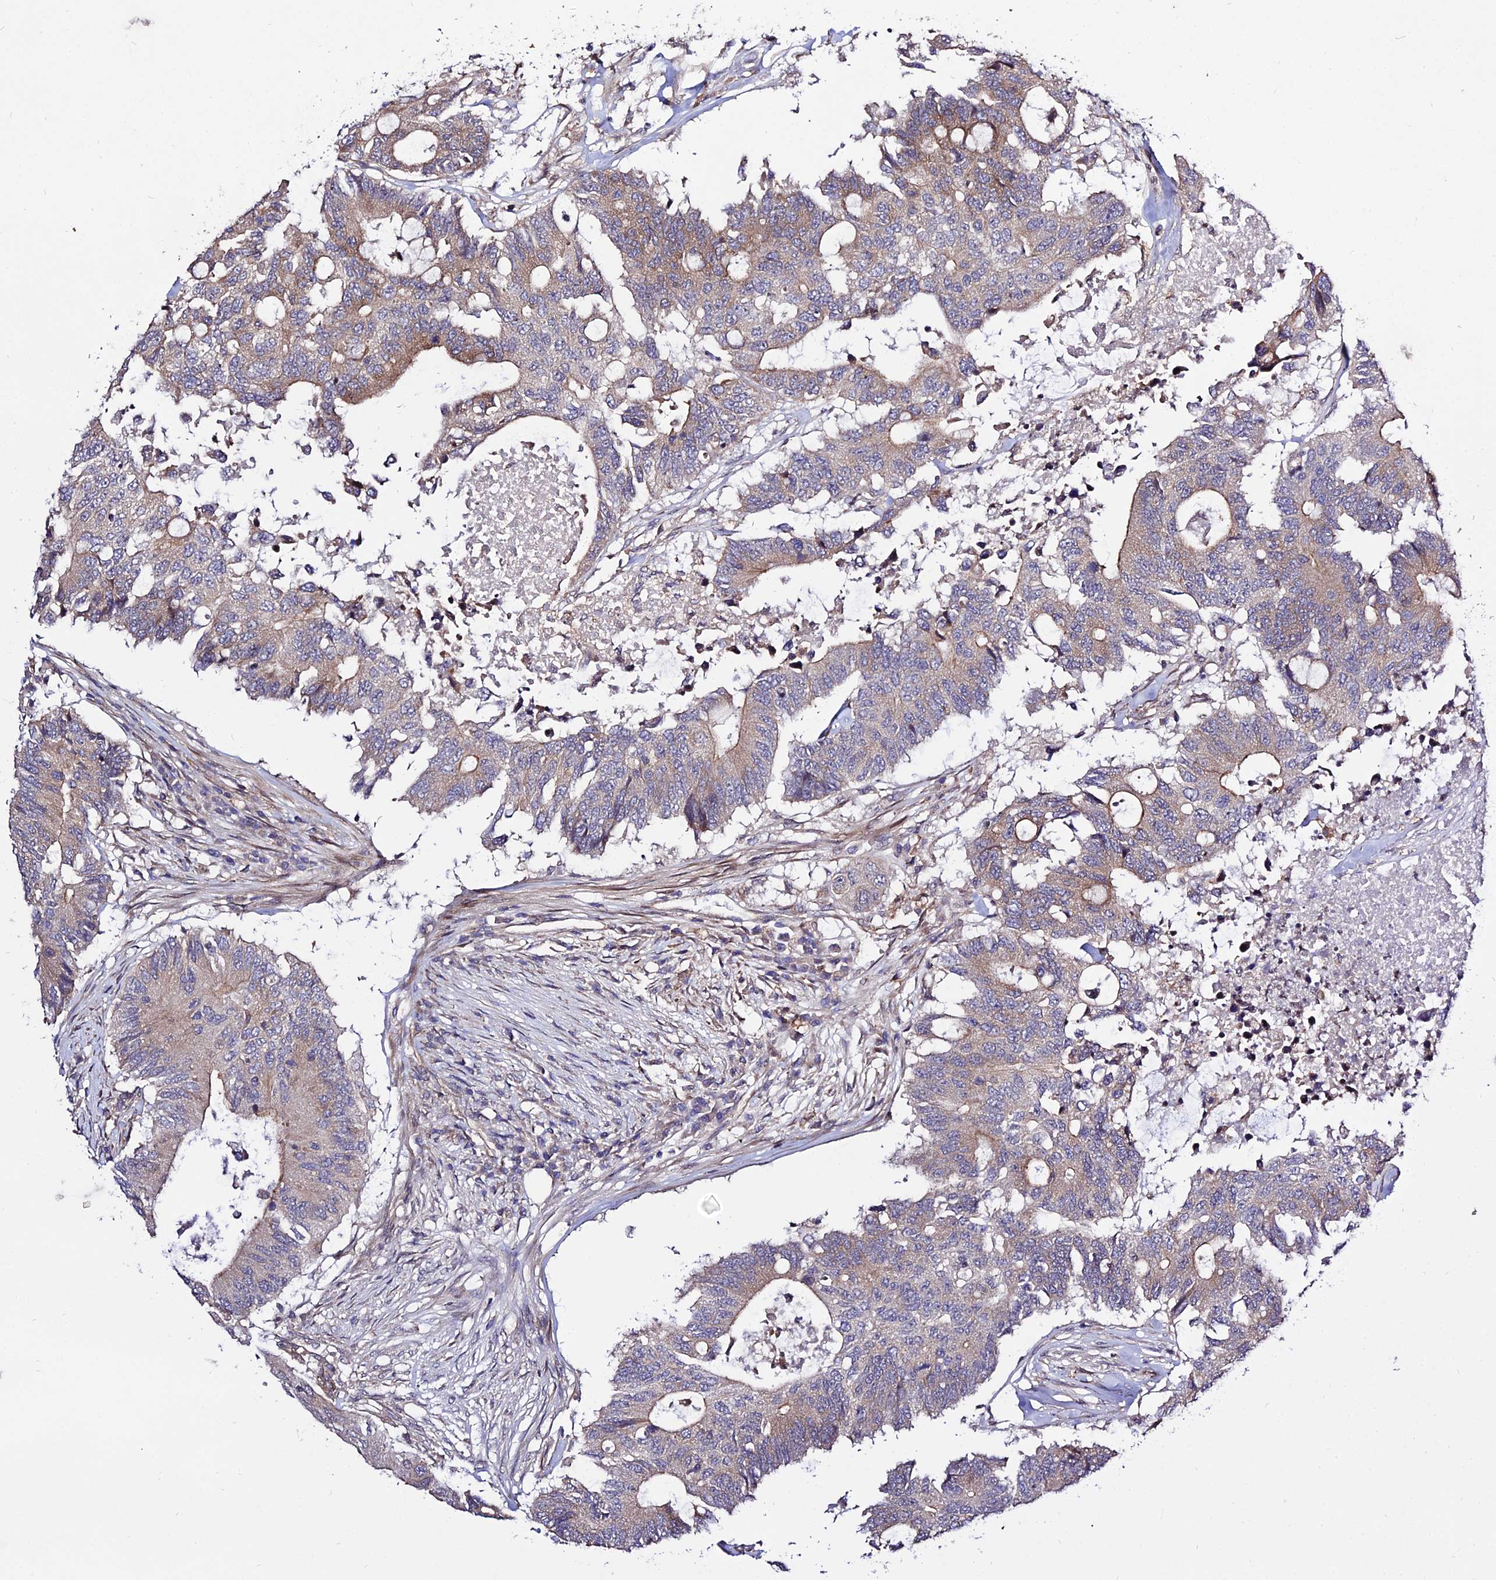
{"staining": {"intensity": "moderate", "quantity": "25%-75%", "location": "cytoplasmic/membranous"}, "tissue": "colorectal cancer", "cell_type": "Tumor cells", "image_type": "cancer", "snomed": [{"axis": "morphology", "description": "Adenocarcinoma, NOS"}, {"axis": "topography", "description": "Colon"}], "caption": "An image showing moderate cytoplasmic/membranous positivity in about 25%-75% of tumor cells in colorectal adenocarcinoma, as visualized by brown immunohistochemical staining.", "gene": "SMG6", "patient": {"sex": "male", "age": 71}}